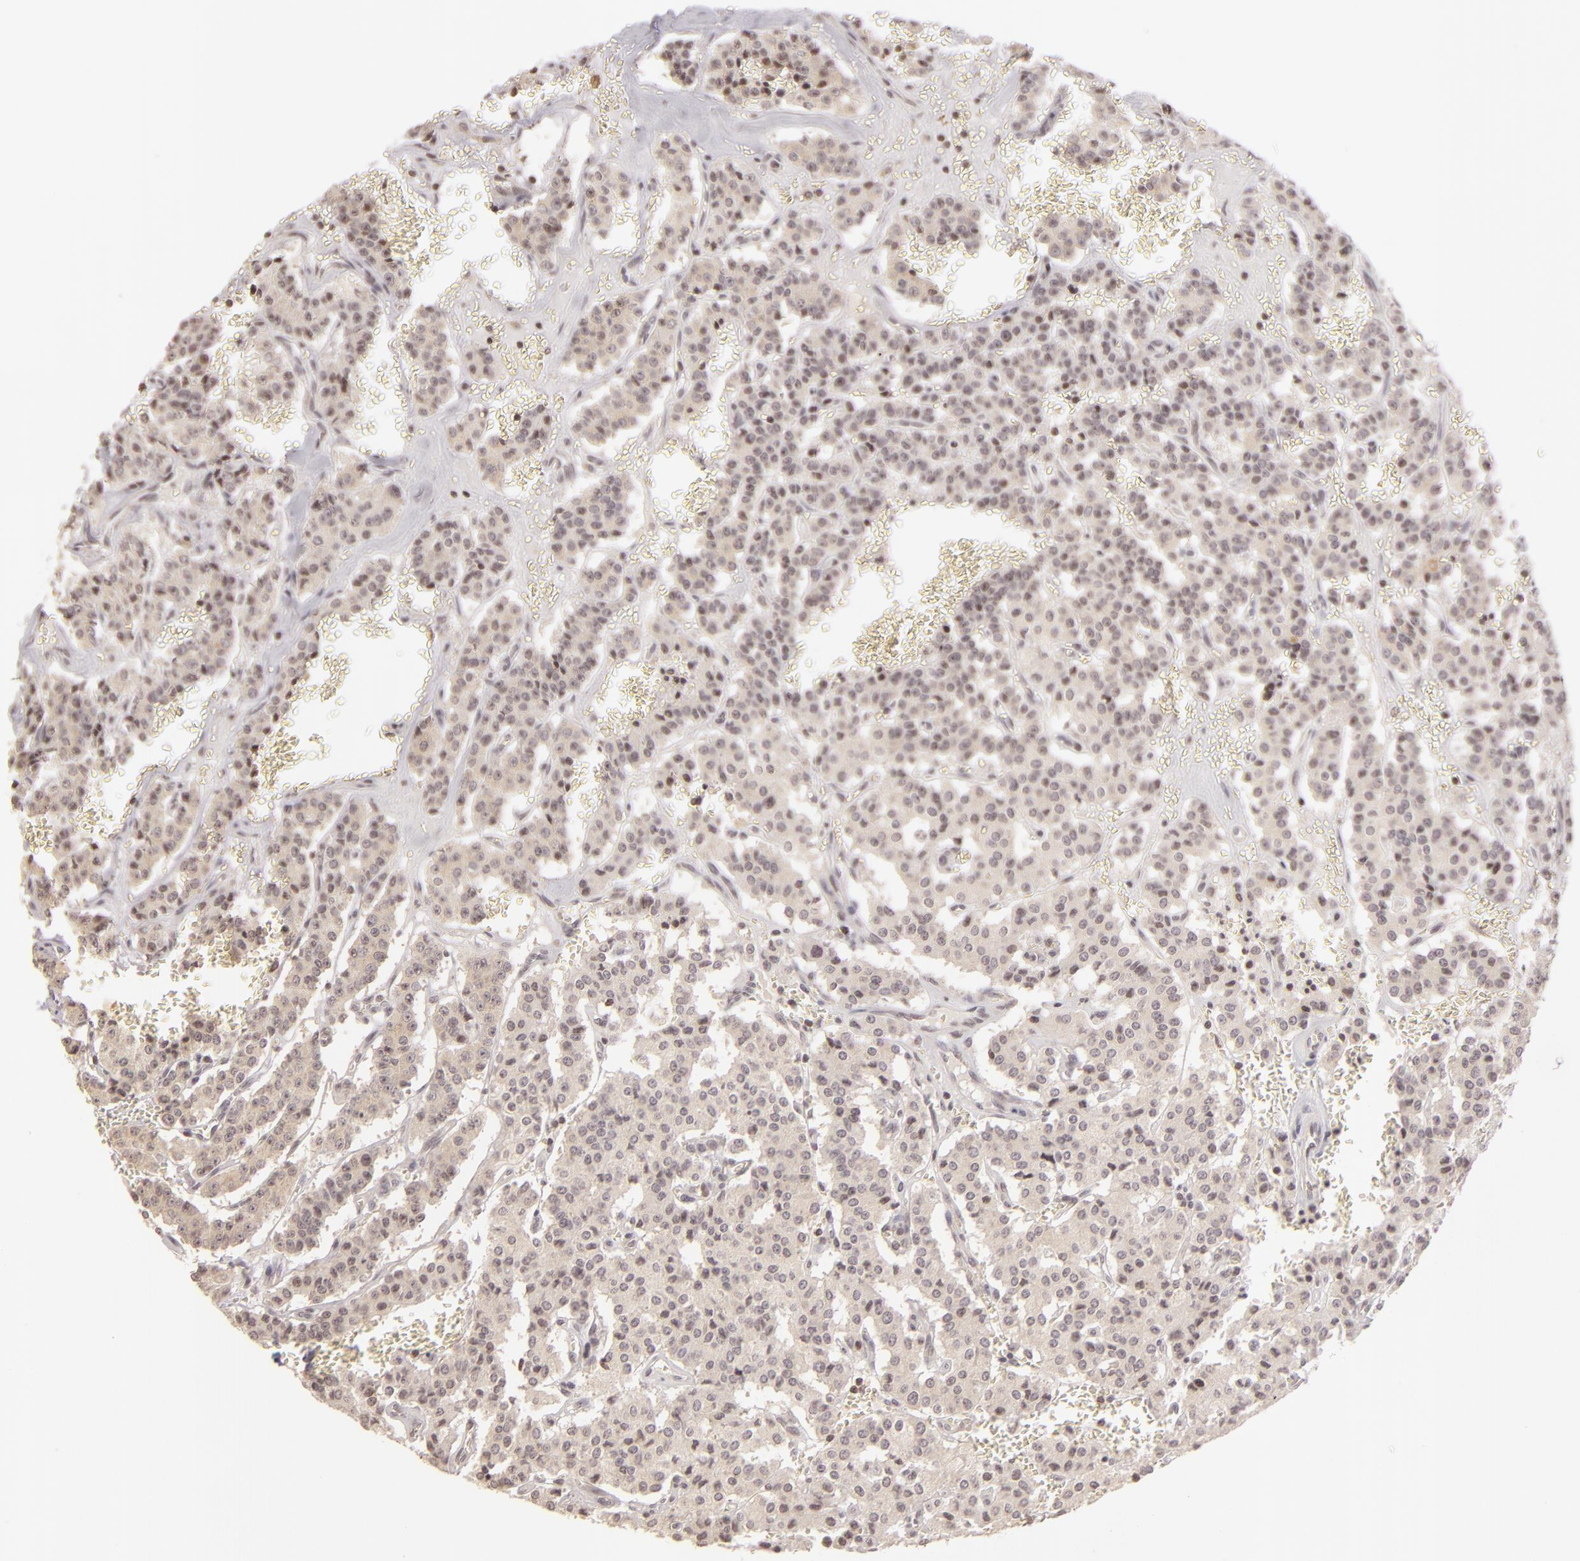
{"staining": {"intensity": "negative", "quantity": "none", "location": "none"}, "tissue": "carcinoid", "cell_type": "Tumor cells", "image_type": "cancer", "snomed": [{"axis": "morphology", "description": "Carcinoid, malignant, NOS"}, {"axis": "topography", "description": "Bronchus"}], "caption": "This photomicrograph is of carcinoid (malignant) stained with immunohistochemistry to label a protein in brown with the nuclei are counter-stained blue. There is no positivity in tumor cells. (Brightfield microscopy of DAB immunohistochemistry at high magnification).", "gene": "AKAP6", "patient": {"sex": "male", "age": 55}}